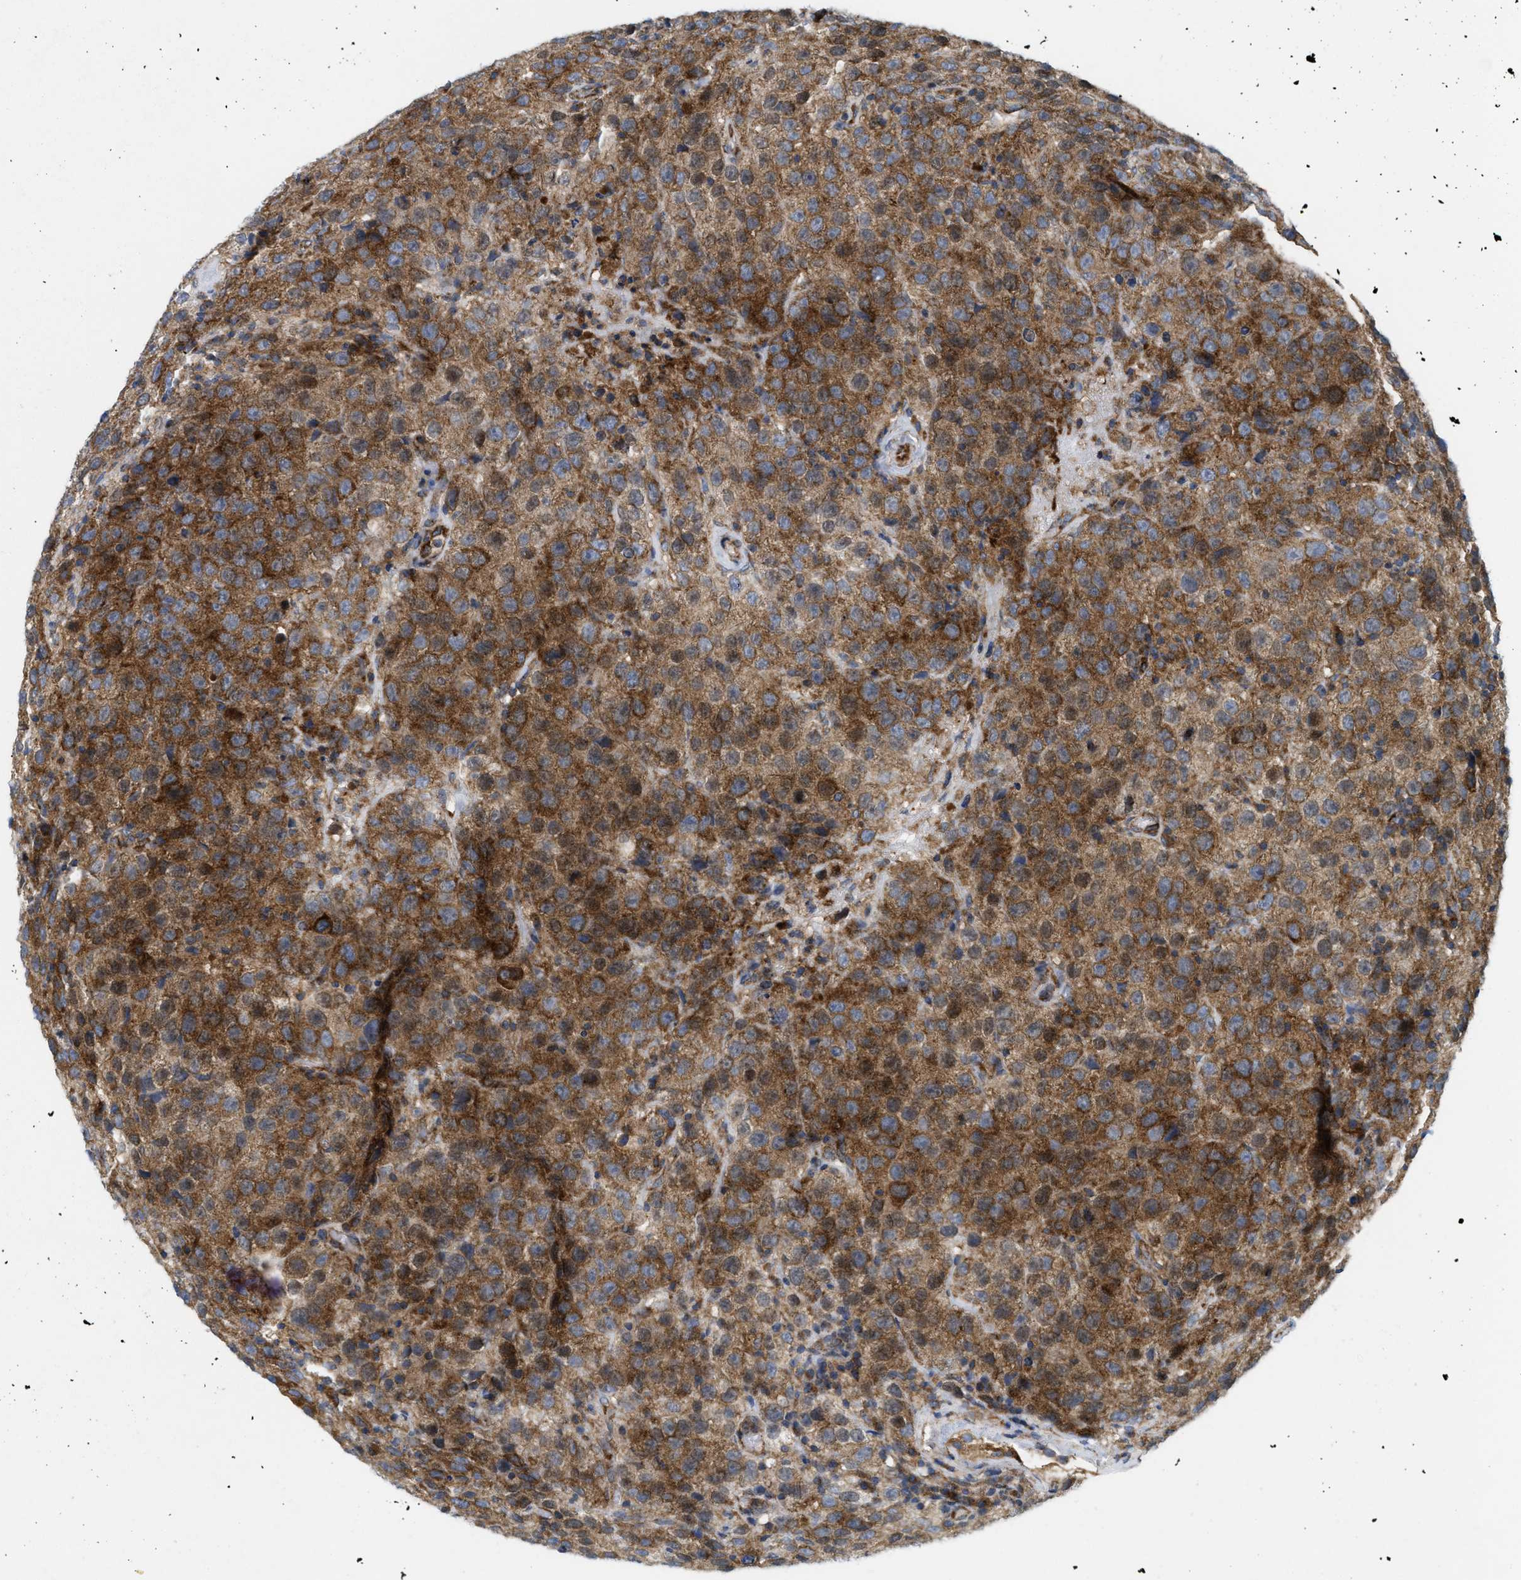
{"staining": {"intensity": "moderate", "quantity": ">75%", "location": "cytoplasmic/membranous"}, "tissue": "testis cancer", "cell_type": "Tumor cells", "image_type": "cancer", "snomed": [{"axis": "morphology", "description": "Seminoma, NOS"}, {"axis": "topography", "description": "Testis"}], "caption": "Protein staining of testis seminoma tissue exhibits moderate cytoplasmic/membranous positivity in approximately >75% of tumor cells. (Brightfield microscopy of DAB IHC at high magnification).", "gene": "DCTN4", "patient": {"sex": "male", "age": 52}}